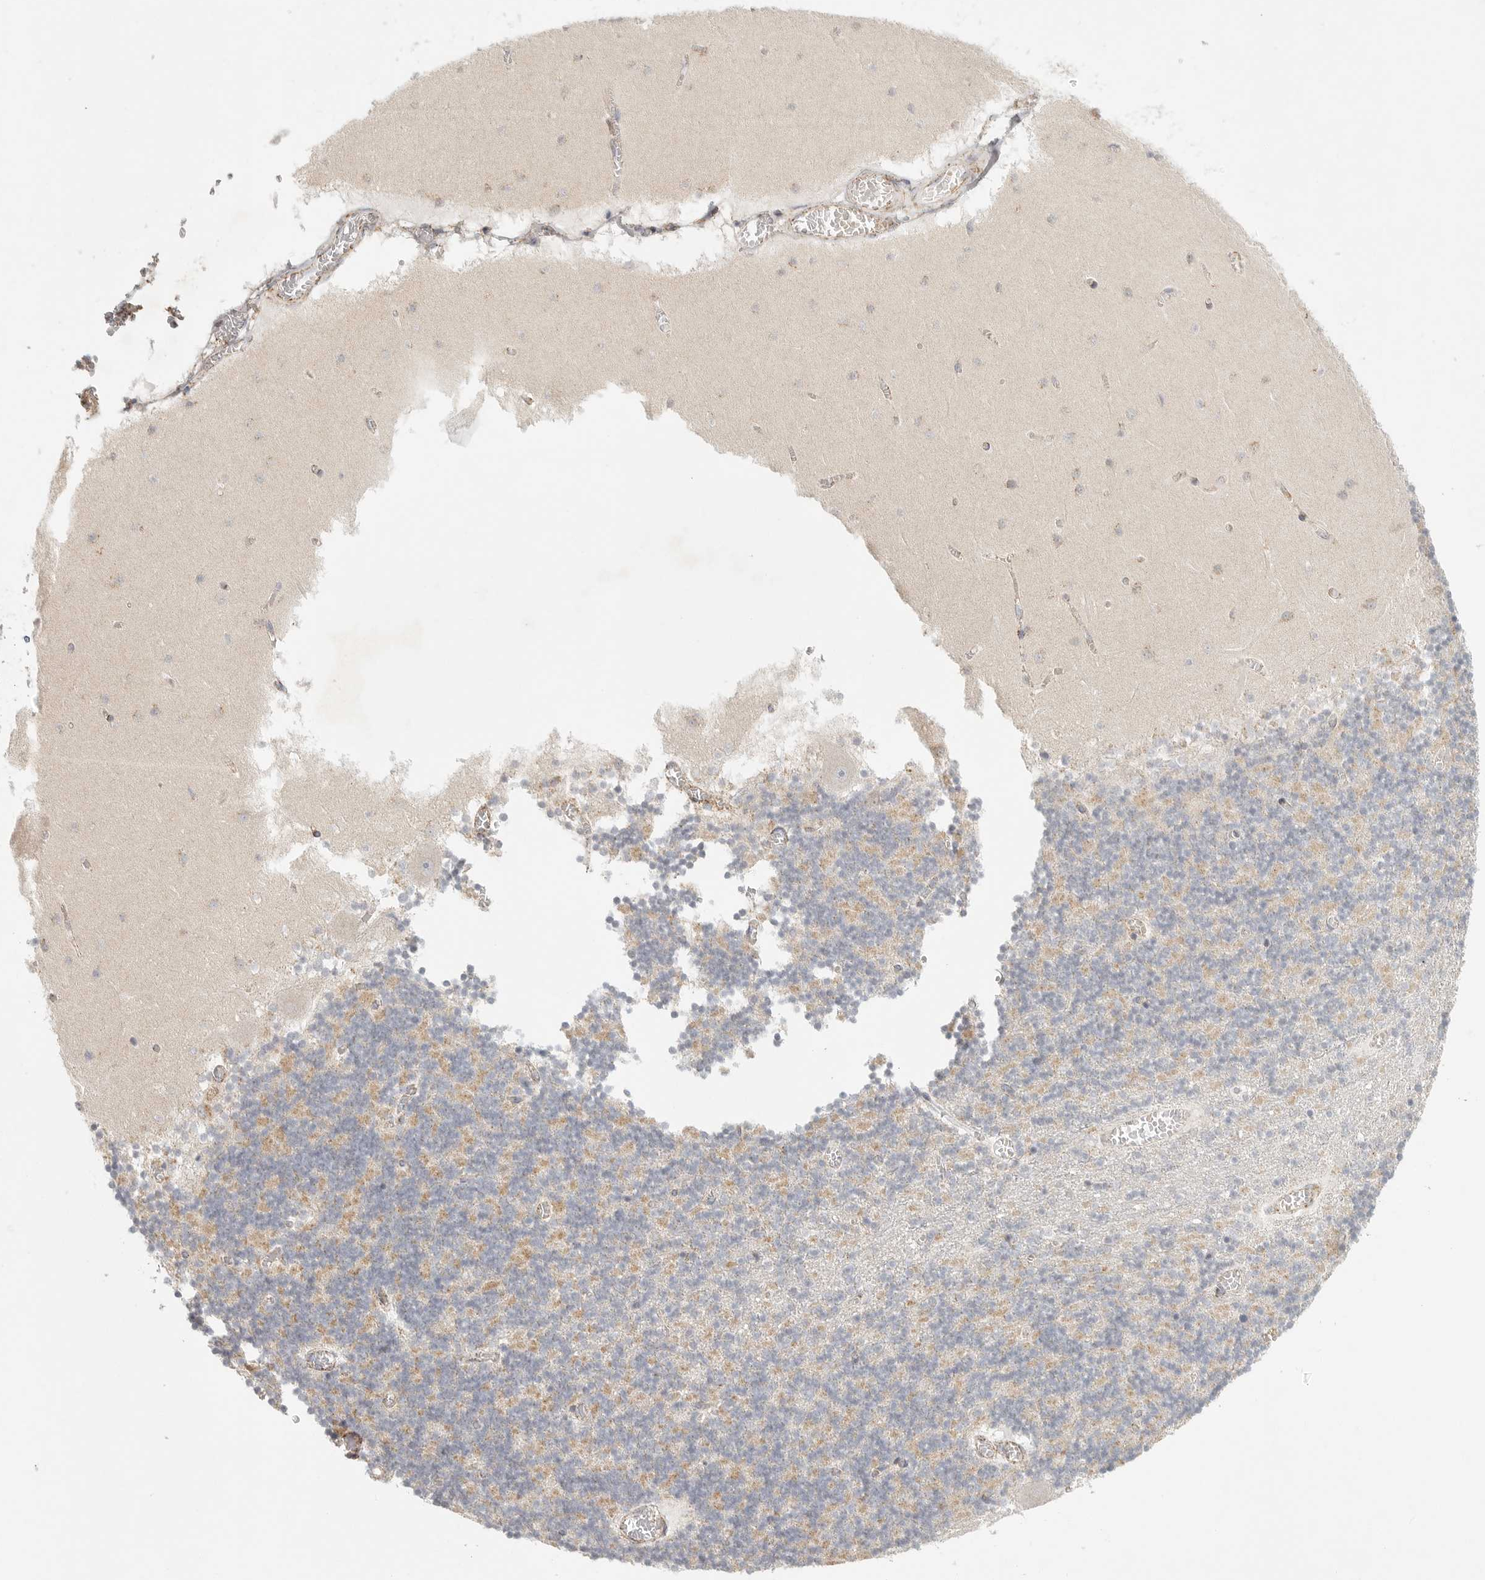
{"staining": {"intensity": "weak", "quantity": "25%-75%", "location": "cytoplasmic/membranous"}, "tissue": "cerebellum", "cell_type": "Cells in granular layer", "image_type": "normal", "snomed": [{"axis": "morphology", "description": "Normal tissue, NOS"}, {"axis": "topography", "description": "Cerebellum"}], "caption": "Cerebellum was stained to show a protein in brown. There is low levels of weak cytoplasmic/membranous positivity in about 25%-75% of cells in granular layer. Immunohistochemistry (ihc) stains the protein of interest in brown and the nuclei are stained blue.", "gene": "SLC25A26", "patient": {"sex": "female", "age": 28}}